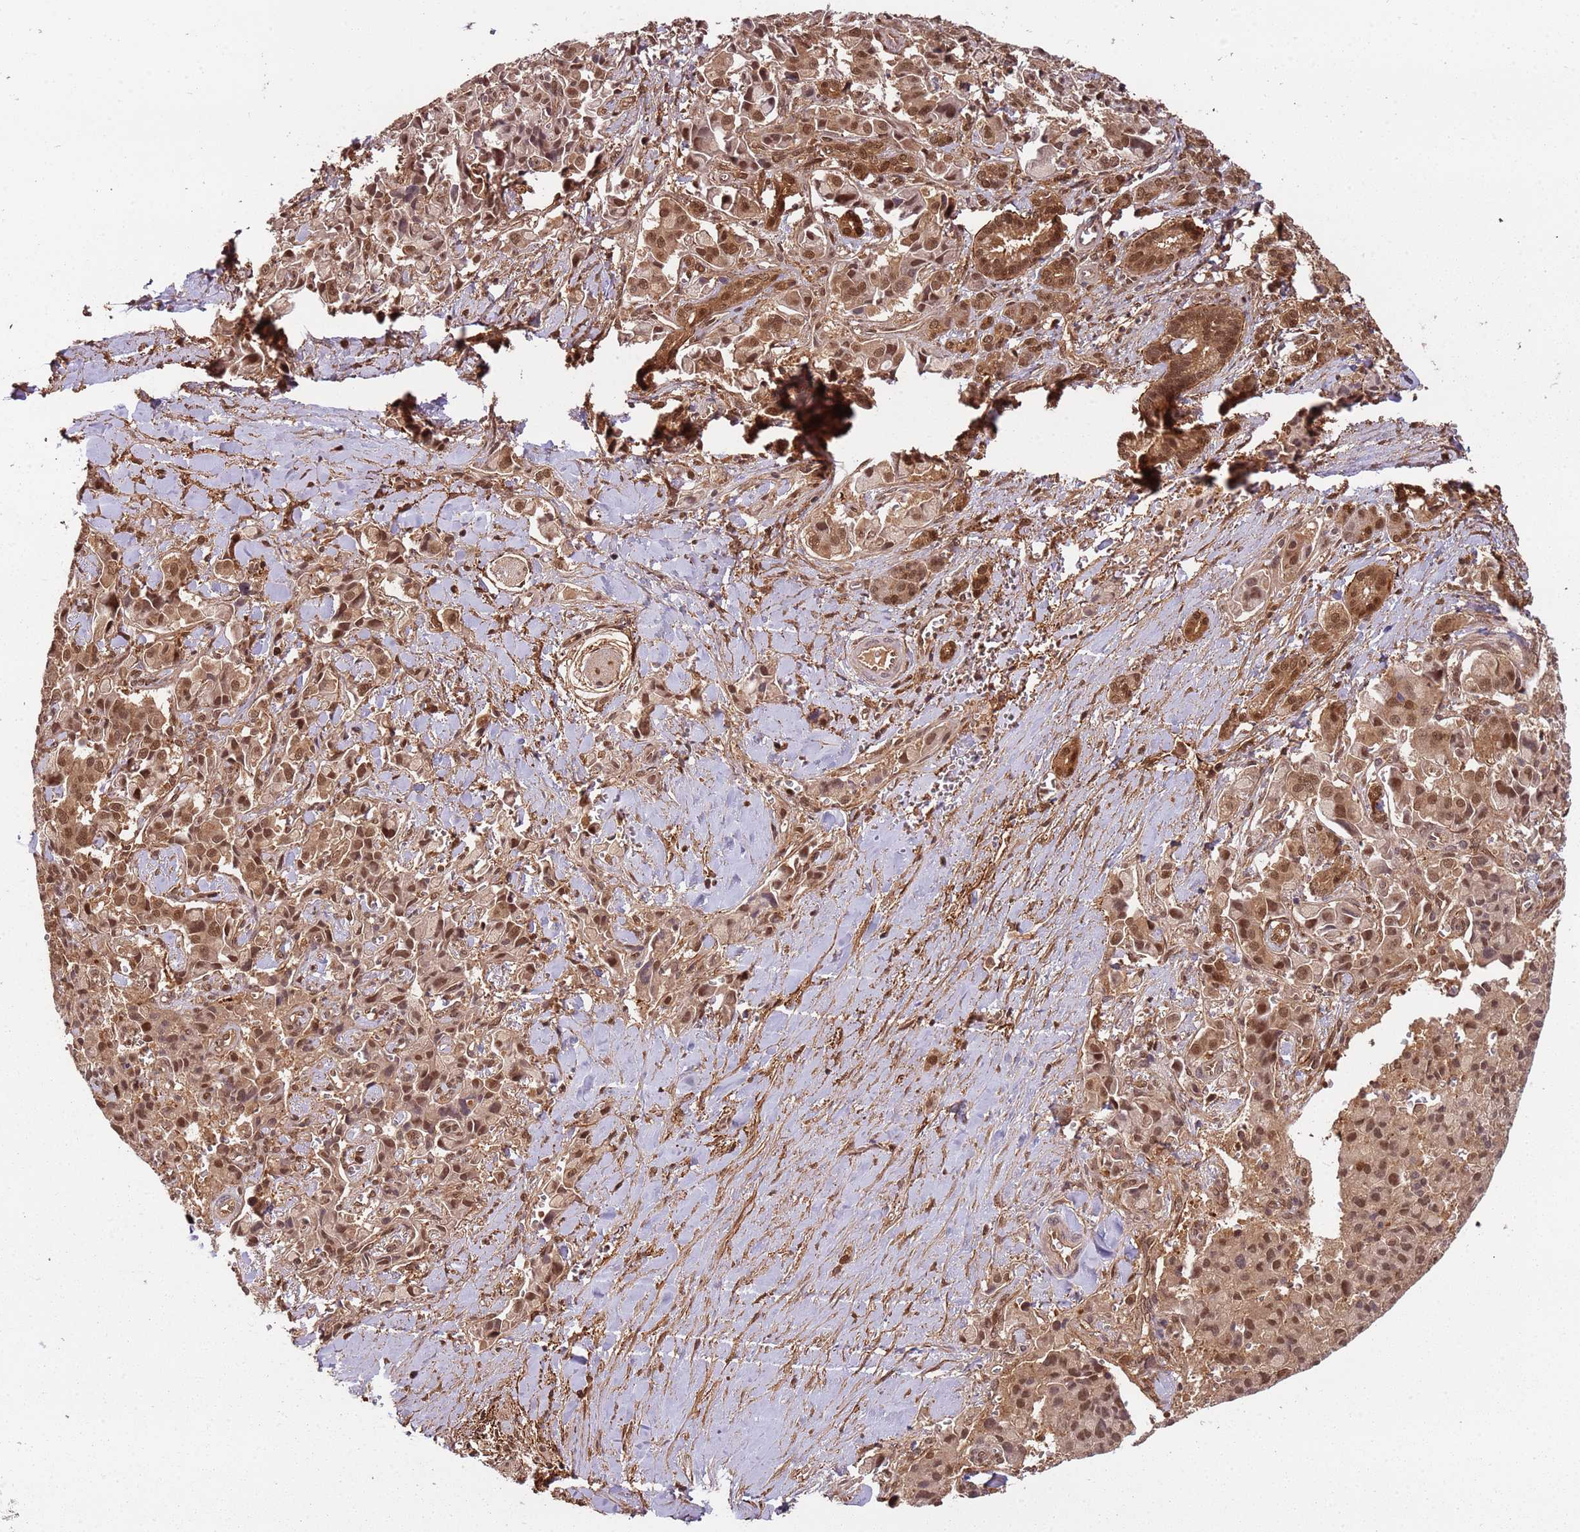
{"staining": {"intensity": "moderate", "quantity": ">75%", "location": "nuclear"}, "tissue": "pancreatic cancer", "cell_type": "Tumor cells", "image_type": "cancer", "snomed": [{"axis": "morphology", "description": "Adenocarcinoma, NOS"}, {"axis": "topography", "description": "Pancreas"}], "caption": "High-magnification brightfield microscopy of pancreatic adenocarcinoma stained with DAB (3,3'-diaminobenzidine) (brown) and counterstained with hematoxylin (blue). tumor cells exhibit moderate nuclear staining is present in about>75% of cells.", "gene": "PGLS", "patient": {"sex": "male", "age": 65}}